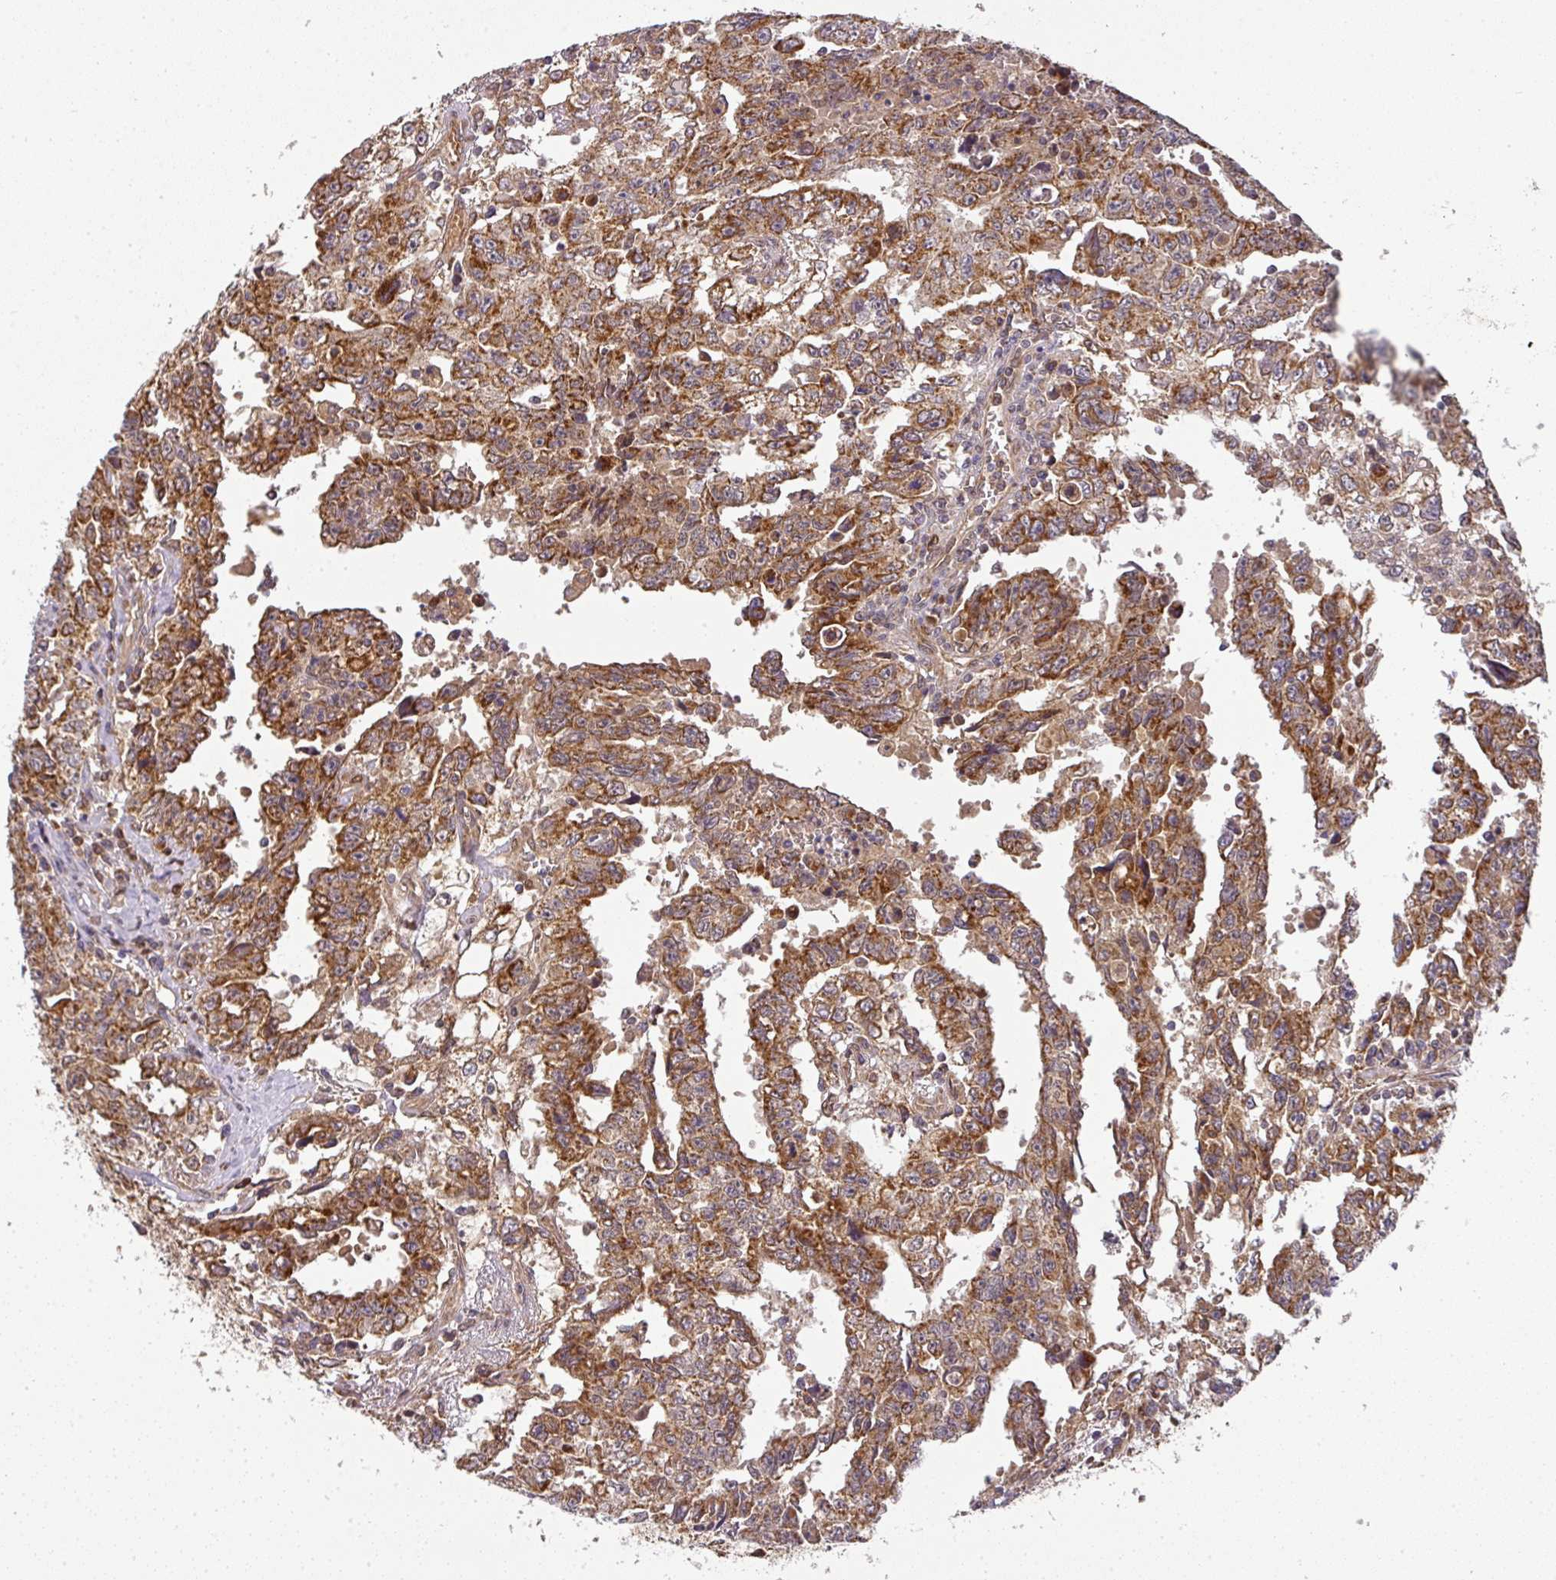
{"staining": {"intensity": "strong", "quantity": ">75%", "location": "cytoplasmic/membranous"}, "tissue": "testis cancer", "cell_type": "Tumor cells", "image_type": "cancer", "snomed": [{"axis": "morphology", "description": "Carcinoma, Embryonal, NOS"}, {"axis": "topography", "description": "Testis"}], "caption": "DAB (3,3'-diaminobenzidine) immunohistochemical staining of human testis cancer demonstrates strong cytoplasmic/membranous protein staining in approximately >75% of tumor cells. The protein of interest is shown in brown color, while the nuclei are stained blue.", "gene": "MALSU1", "patient": {"sex": "male", "age": 24}}